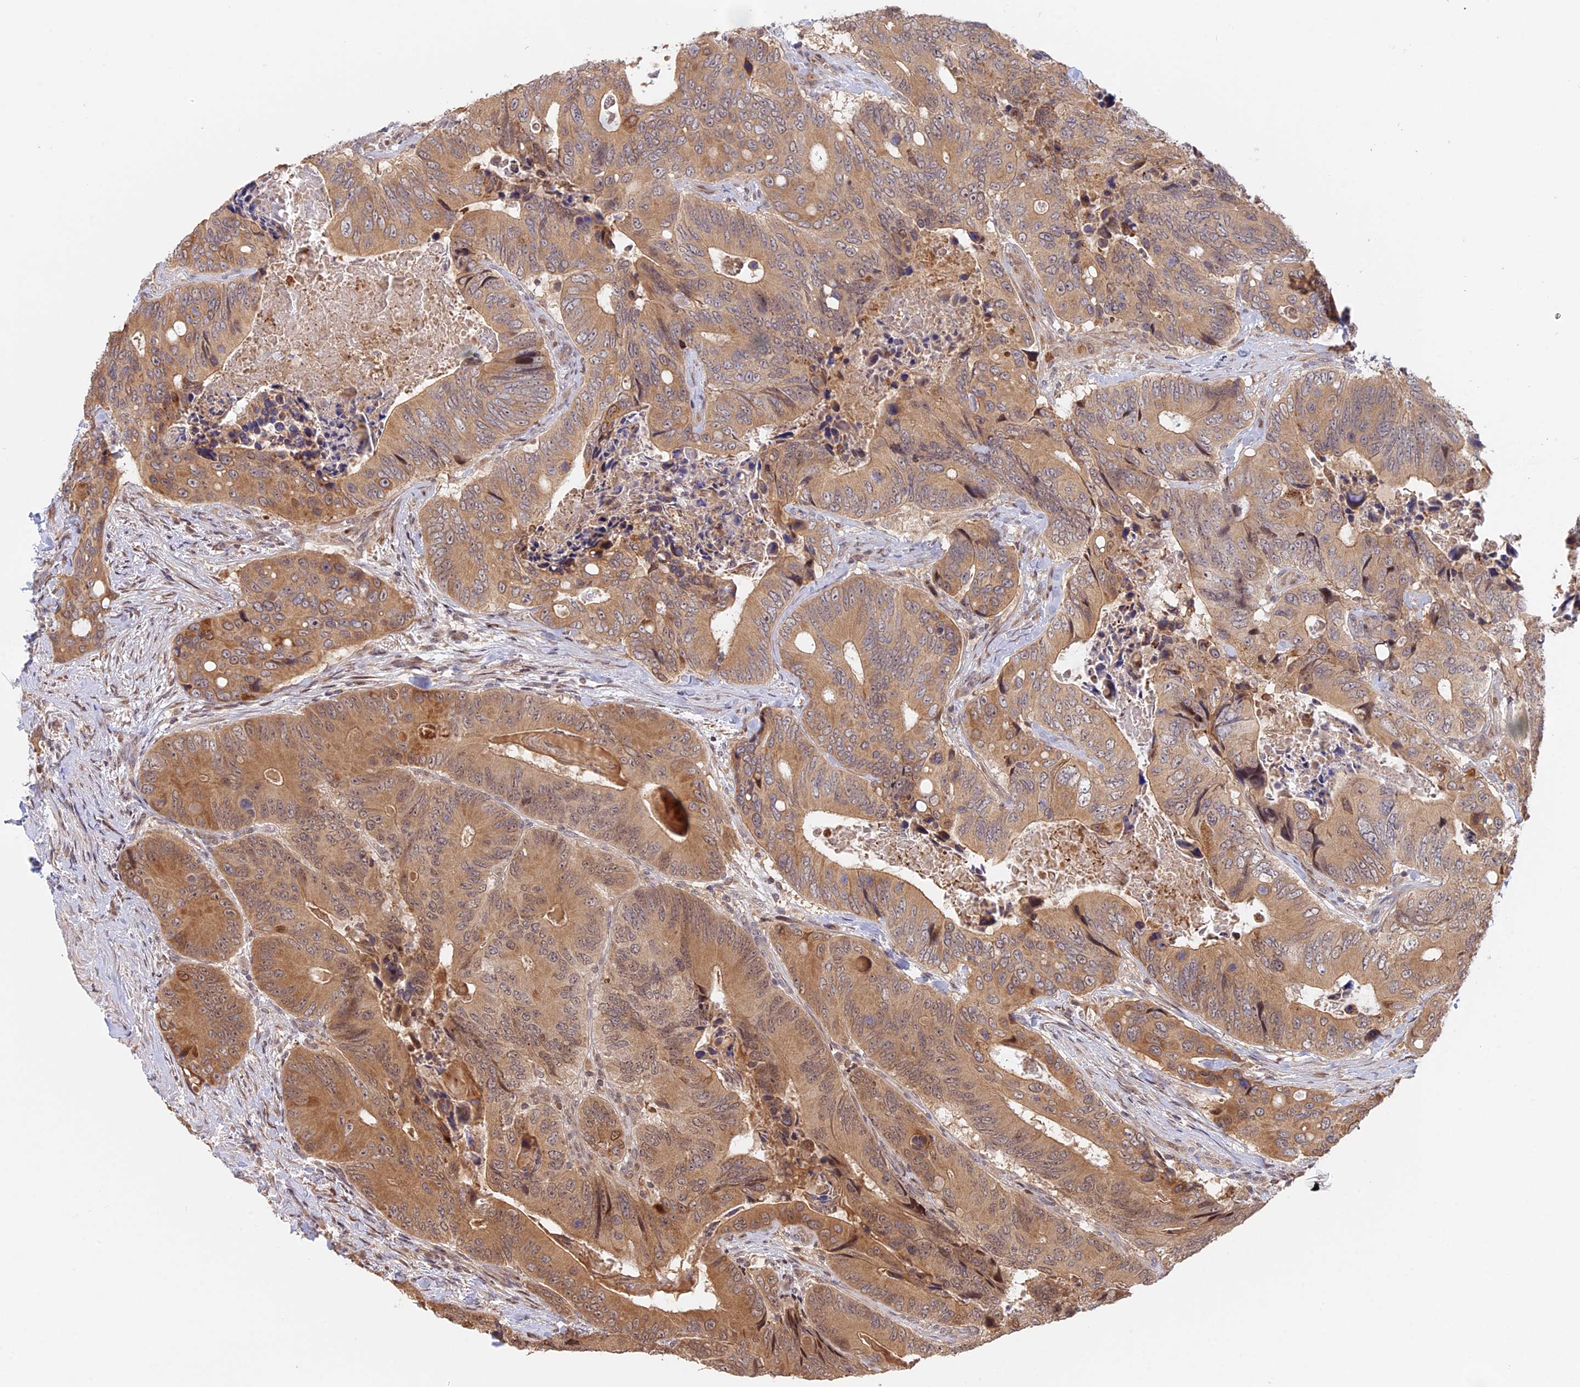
{"staining": {"intensity": "moderate", "quantity": ">75%", "location": "cytoplasmic/membranous,nuclear"}, "tissue": "colorectal cancer", "cell_type": "Tumor cells", "image_type": "cancer", "snomed": [{"axis": "morphology", "description": "Adenocarcinoma, NOS"}, {"axis": "topography", "description": "Colon"}], "caption": "Moderate cytoplasmic/membranous and nuclear expression for a protein is identified in about >75% of tumor cells of colorectal adenocarcinoma using immunohistochemistry.", "gene": "GSKIP", "patient": {"sex": "male", "age": 84}}